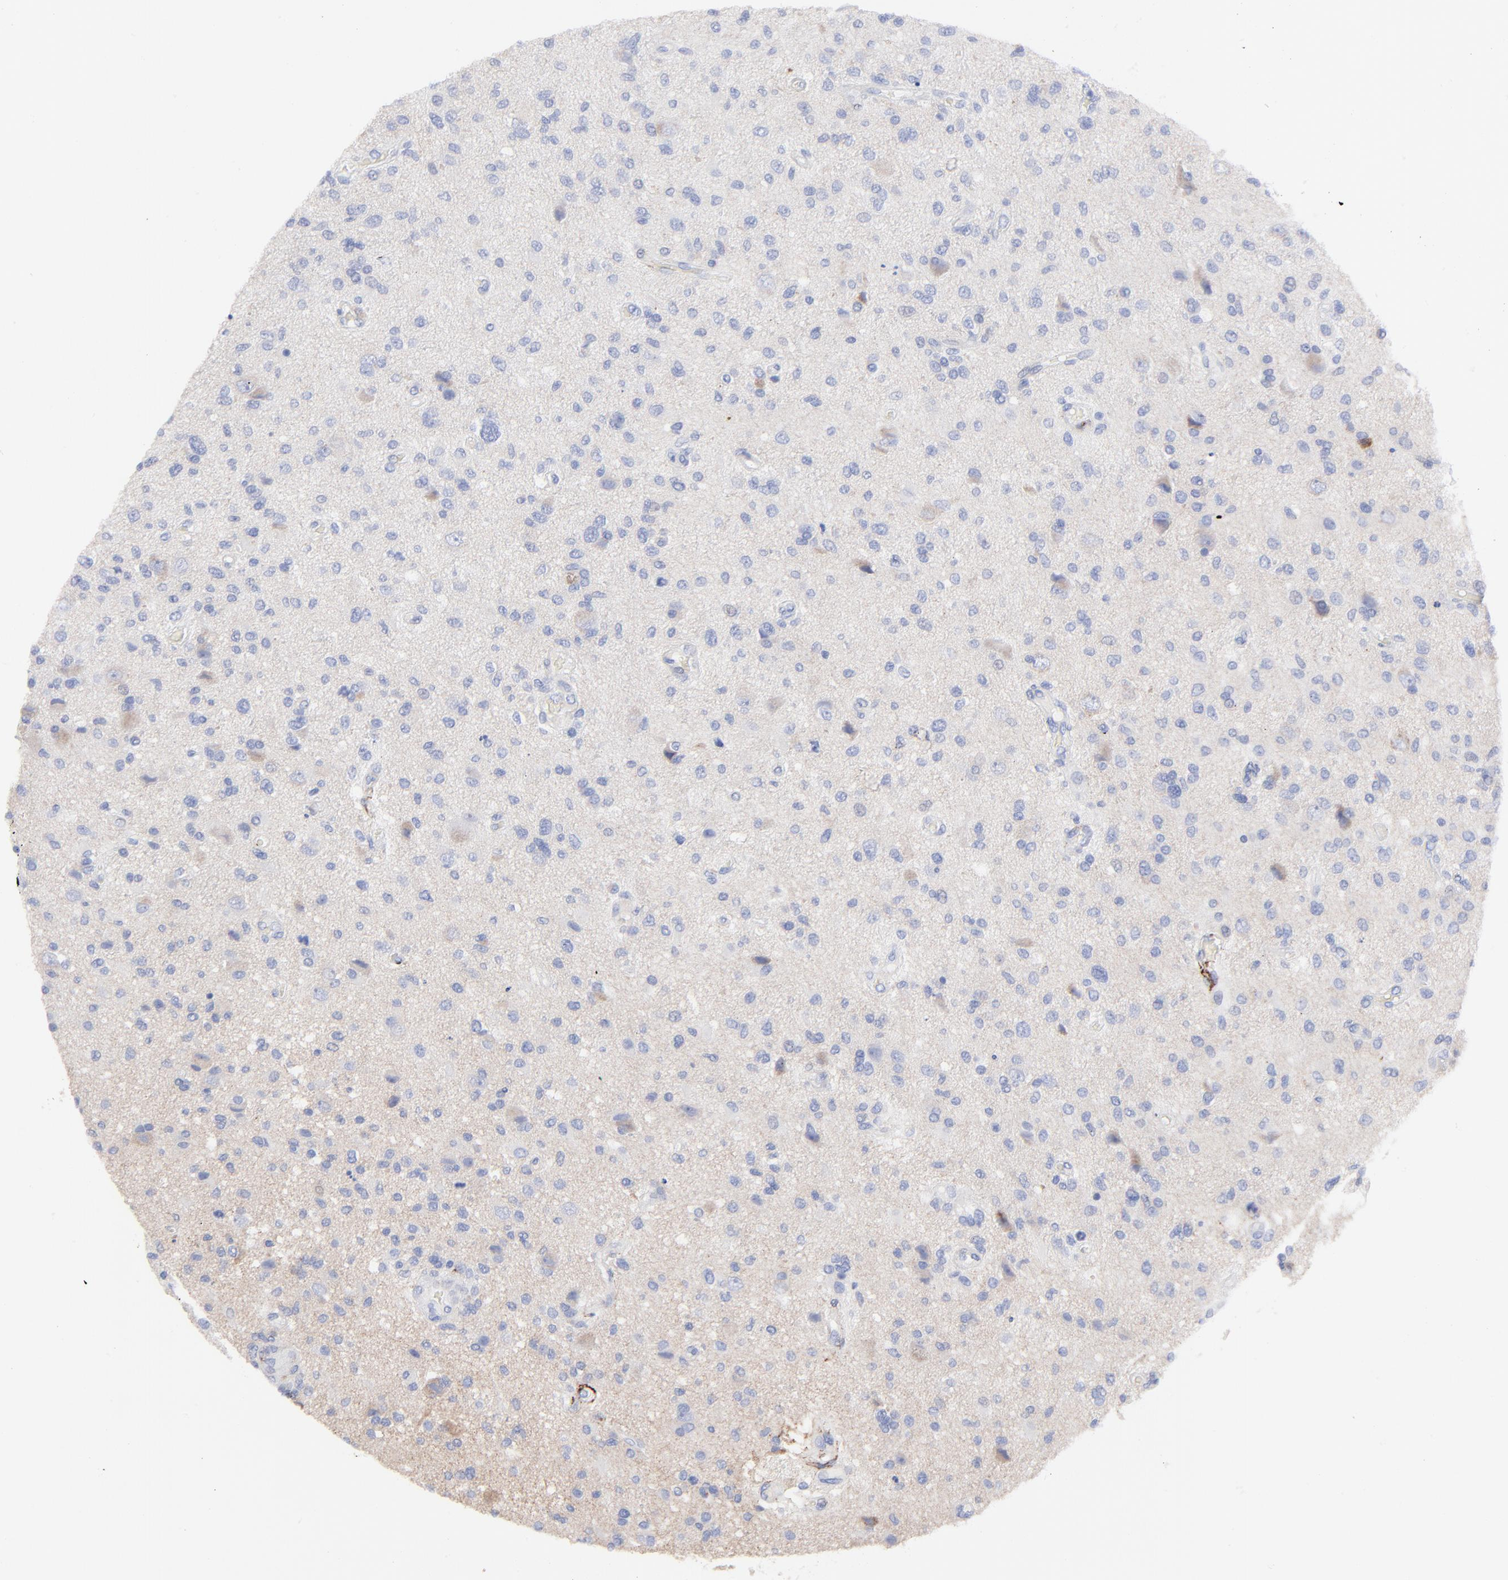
{"staining": {"intensity": "negative", "quantity": "none", "location": "none"}, "tissue": "glioma", "cell_type": "Tumor cells", "image_type": "cancer", "snomed": [{"axis": "morphology", "description": "Normal tissue, NOS"}, {"axis": "morphology", "description": "Glioma, malignant, High grade"}, {"axis": "topography", "description": "Cerebral cortex"}], "caption": "Immunohistochemistry (IHC) image of human malignant high-grade glioma stained for a protein (brown), which displays no positivity in tumor cells.", "gene": "FBLN2", "patient": {"sex": "male", "age": 75}}